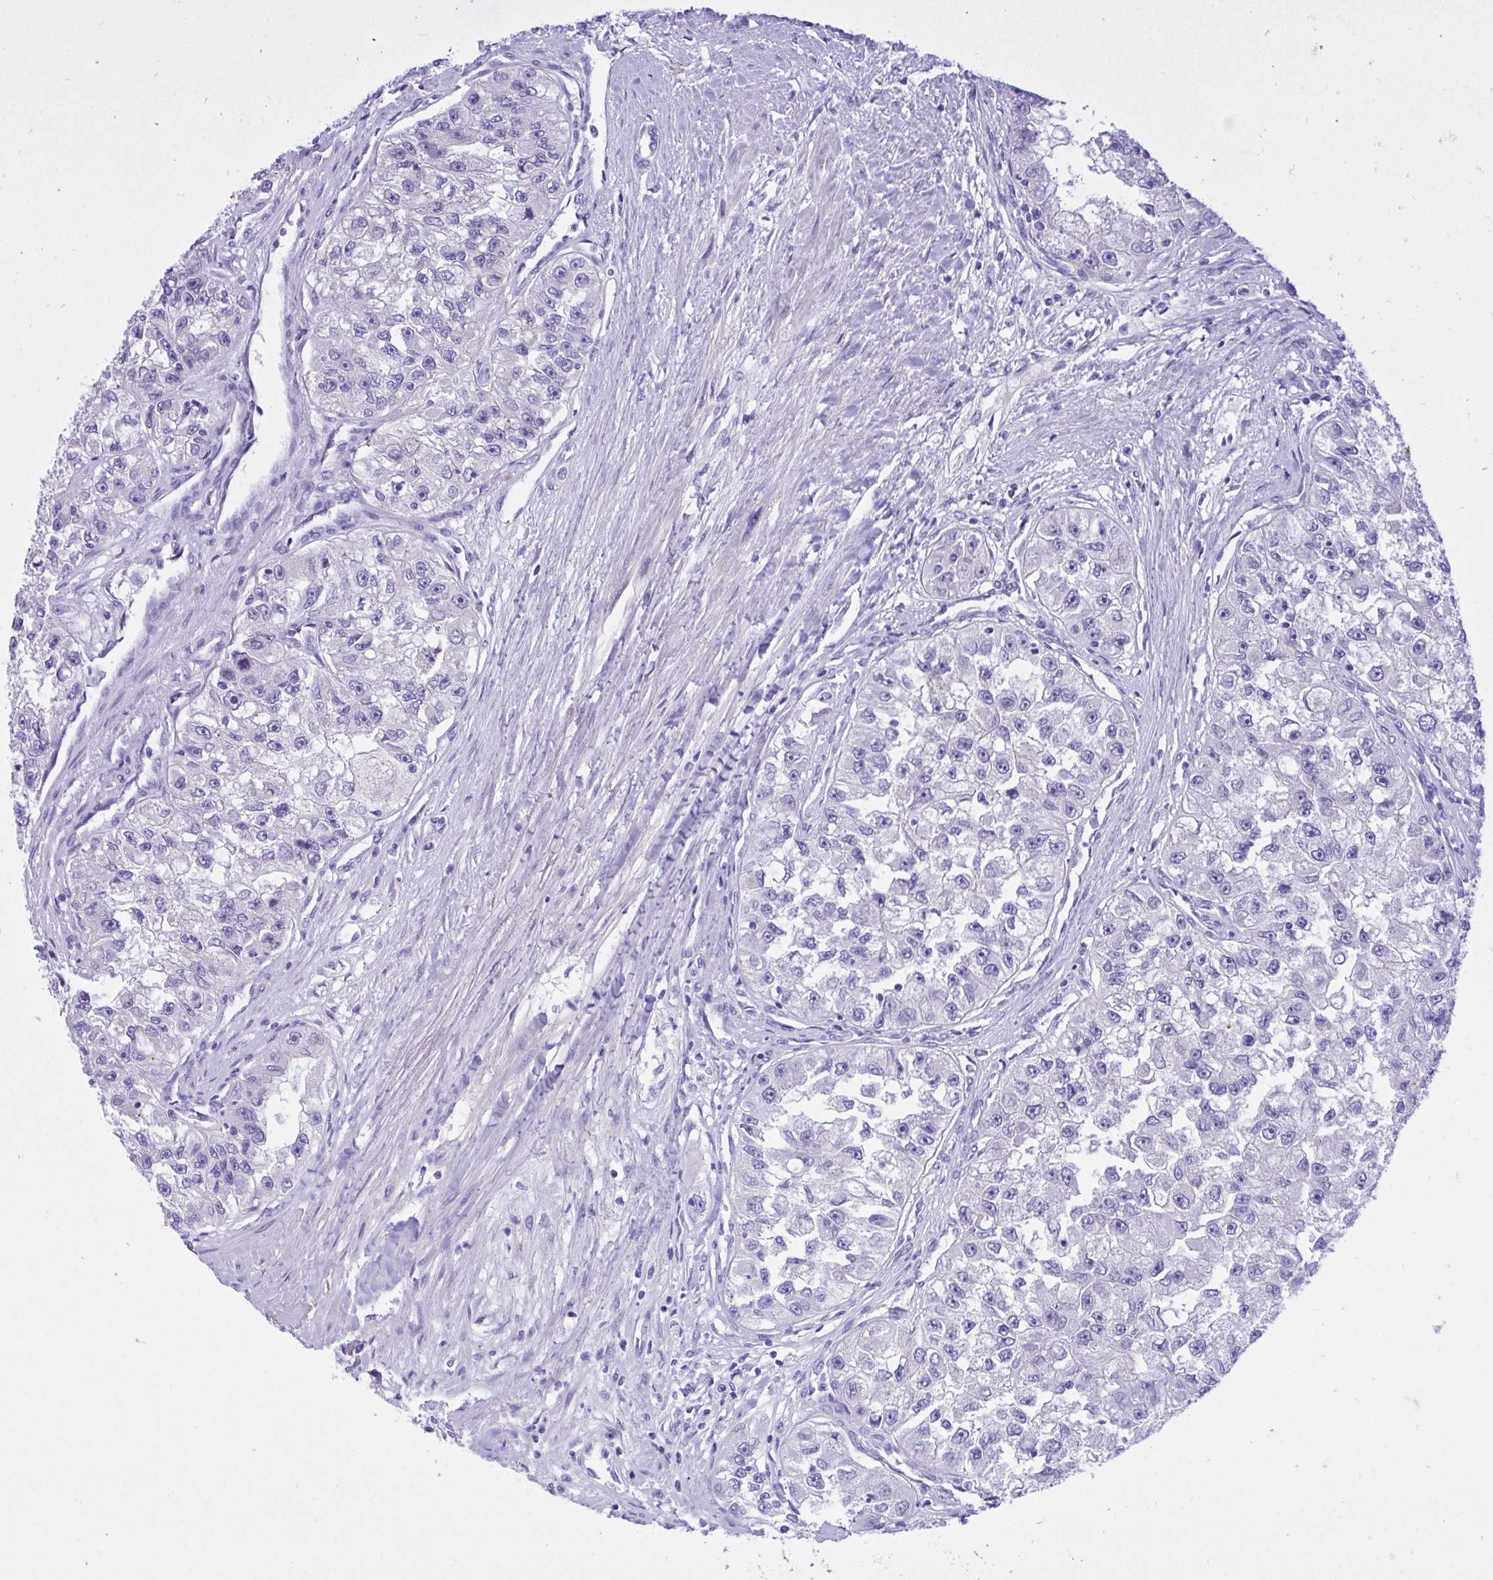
{"staining": {"intensity": "negative", "quantity": "none", "location": "none"}, "tissue": "renal cancer", "cell_type": "Tumor cells", "image_type": "cancer", "snomed": [{"axis": "morphology", "description": "Adenocarcinoma, NOS"}, {"axis": "topography", "description": "Kidney"}], "caption": "The IHC photomicrograph has no significant expression in tumor cells of renal adenocarcinoma tissue.", "gene": "HRG", "patient": {"sex": "male", "age": 63}}